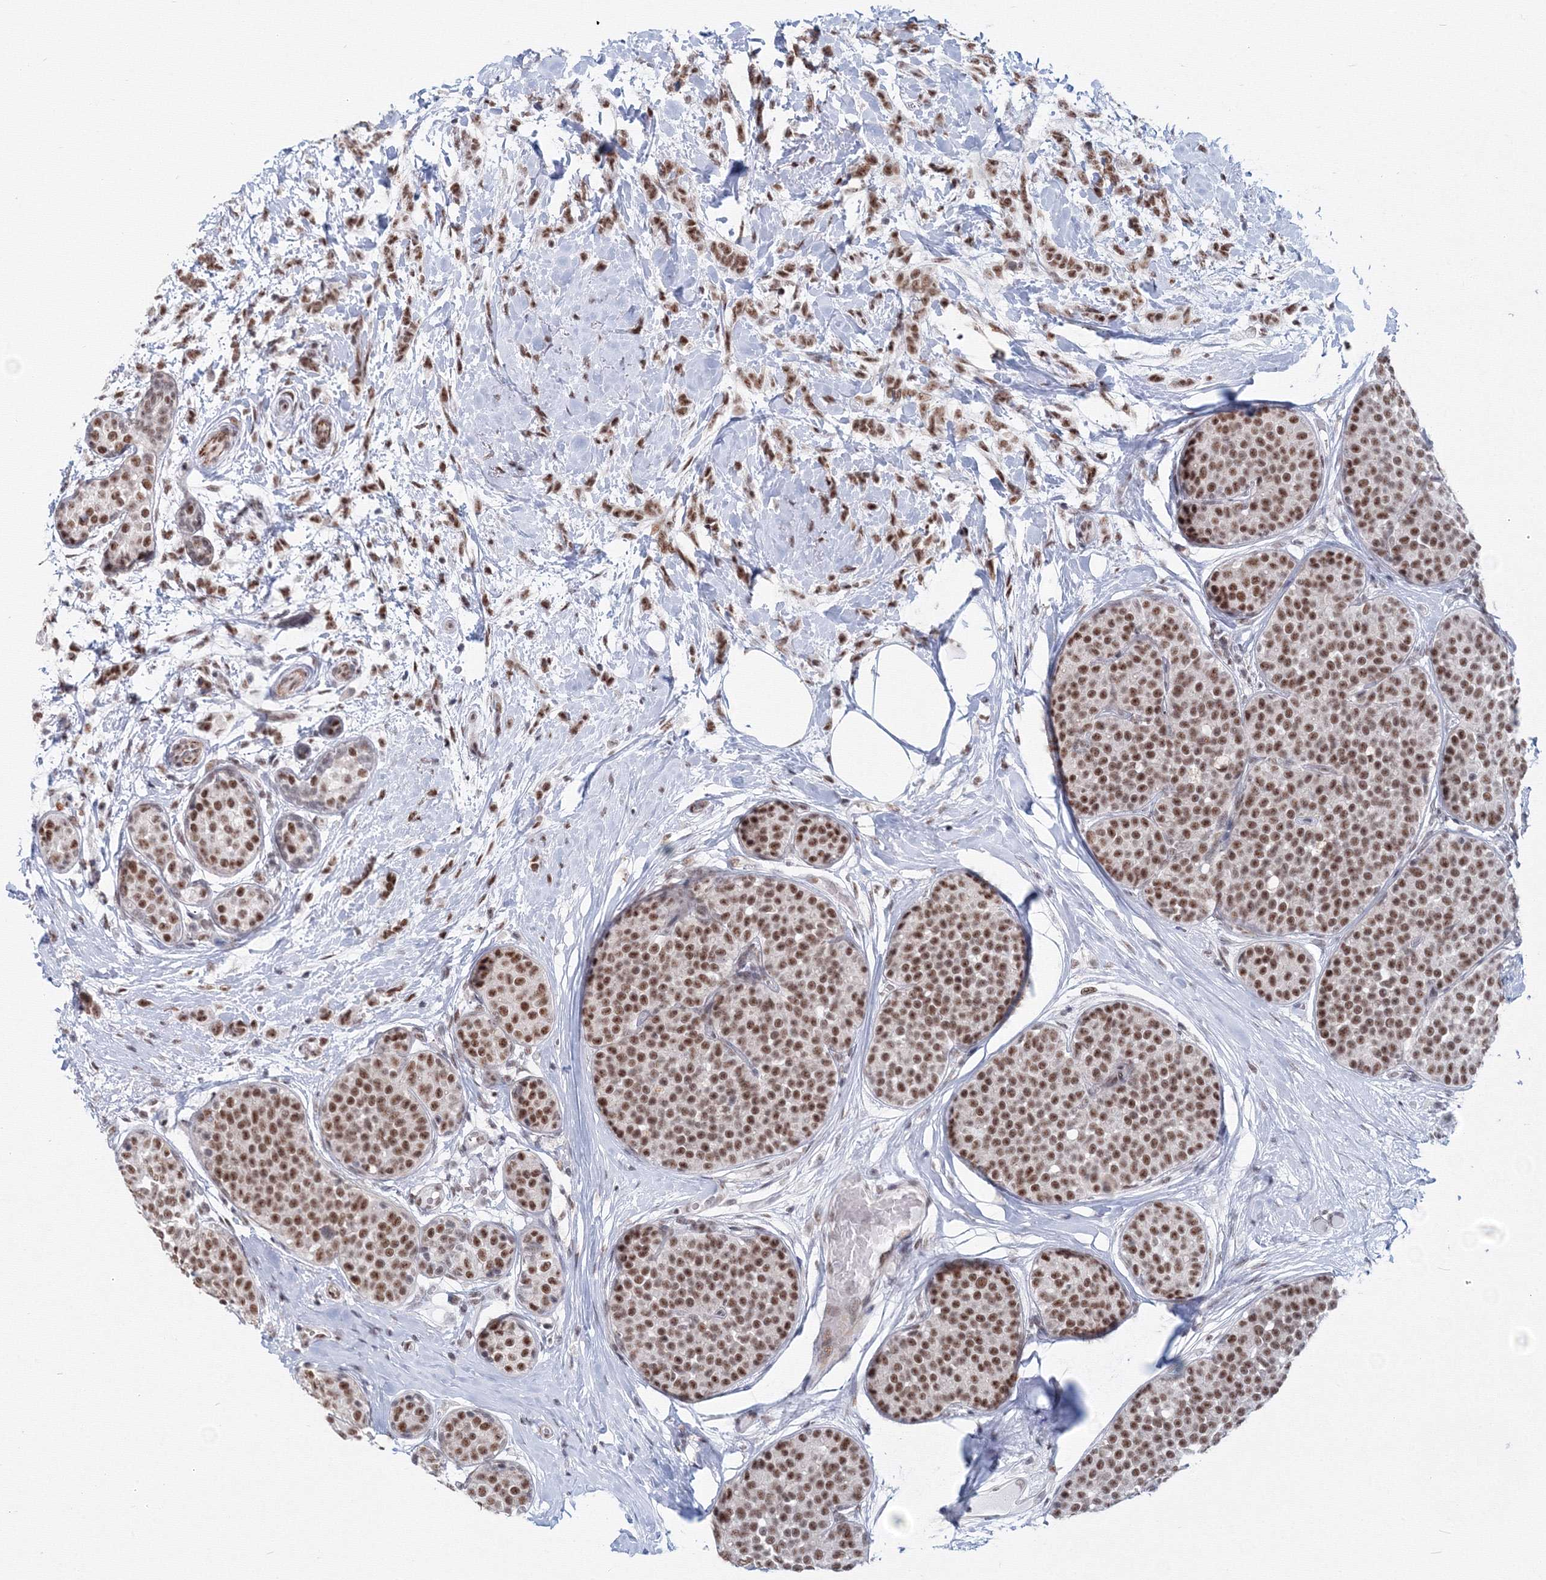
{"staining": {"intensity": "moderate", "quantity": ">75%", "location": "nuclear"}, "tissue": "breast cancer", "cell_type": "Tumor cells", "image_type": "cancer", "snomed": [{"axis": "morphology", "description": "Lobular carcinoma, in situ"}, {"axis": "morphology", "description": "Lobular carcinoma"}, {"axis": "topography", "description": "Breast"}], "caption": "IHC micrograph of breast lobular carcinoma in situ stained for a protein (brown), which displays medium levels of moderate nuclear staining in about >75% of tumor cells.", "gene": "SF3B6", "patient": {"sex": "female", "age": 41}}